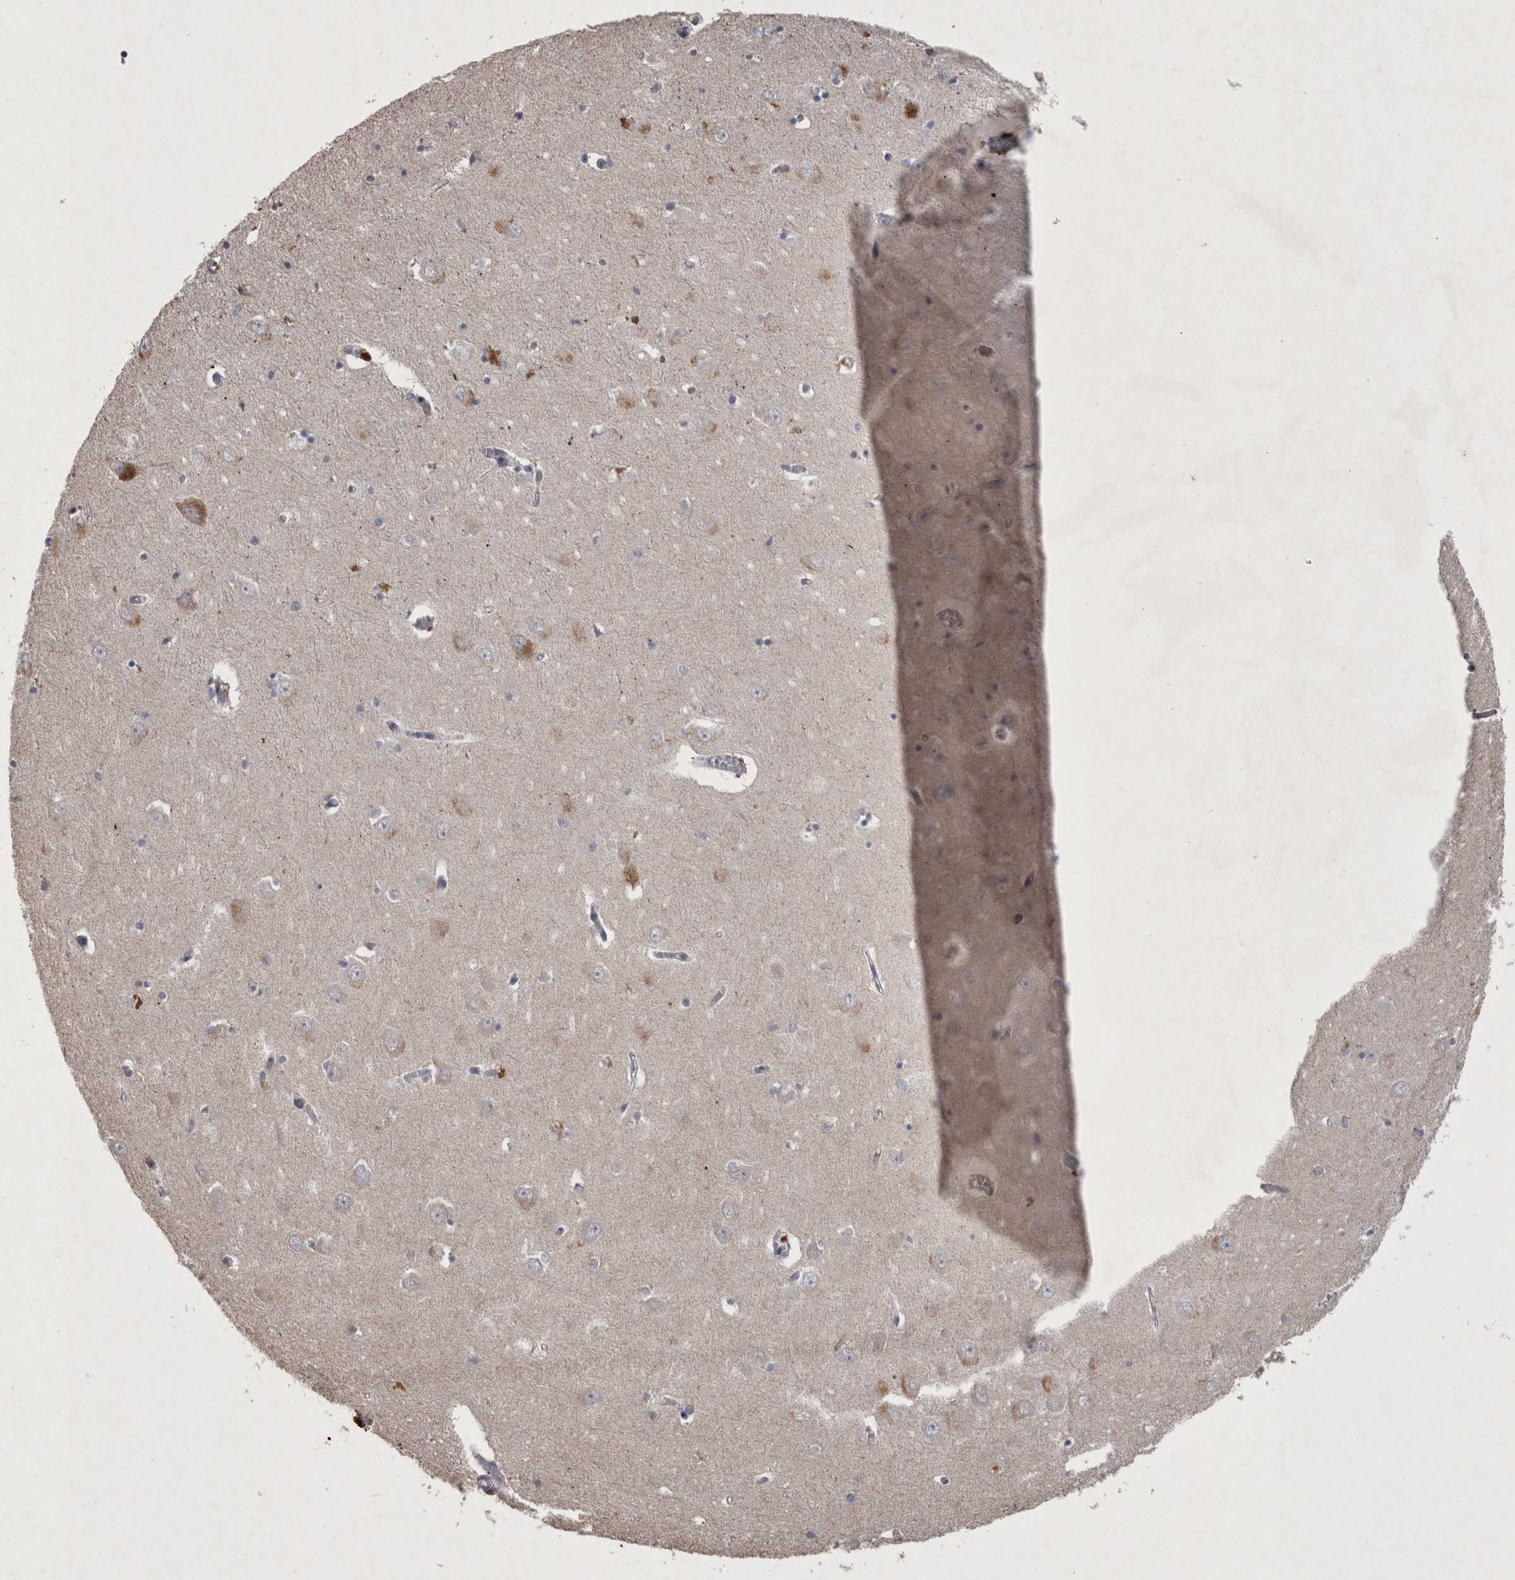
{"staining": {"intensity": "moderate", "quantity": "<25%", "location": "cytoplasmic/membranous"}, "tissue": "hippocampus", "cell_type": "Glial cells", "image_type": "normal", "snomed": [{"axis": "morphology", "description": "Normal tissue, NOS"}, {"axis": "topography", "description": "Hippocampus"}], "caption": "This micrograph displays immunohistochemistry (IHC) staining of normal hippocampus, with low moderate cytoplasmic/membranous positivity in approximately <25% of glial cells.", "gene": "DKK3", "patient": {"sex": "male", "age": 70}}